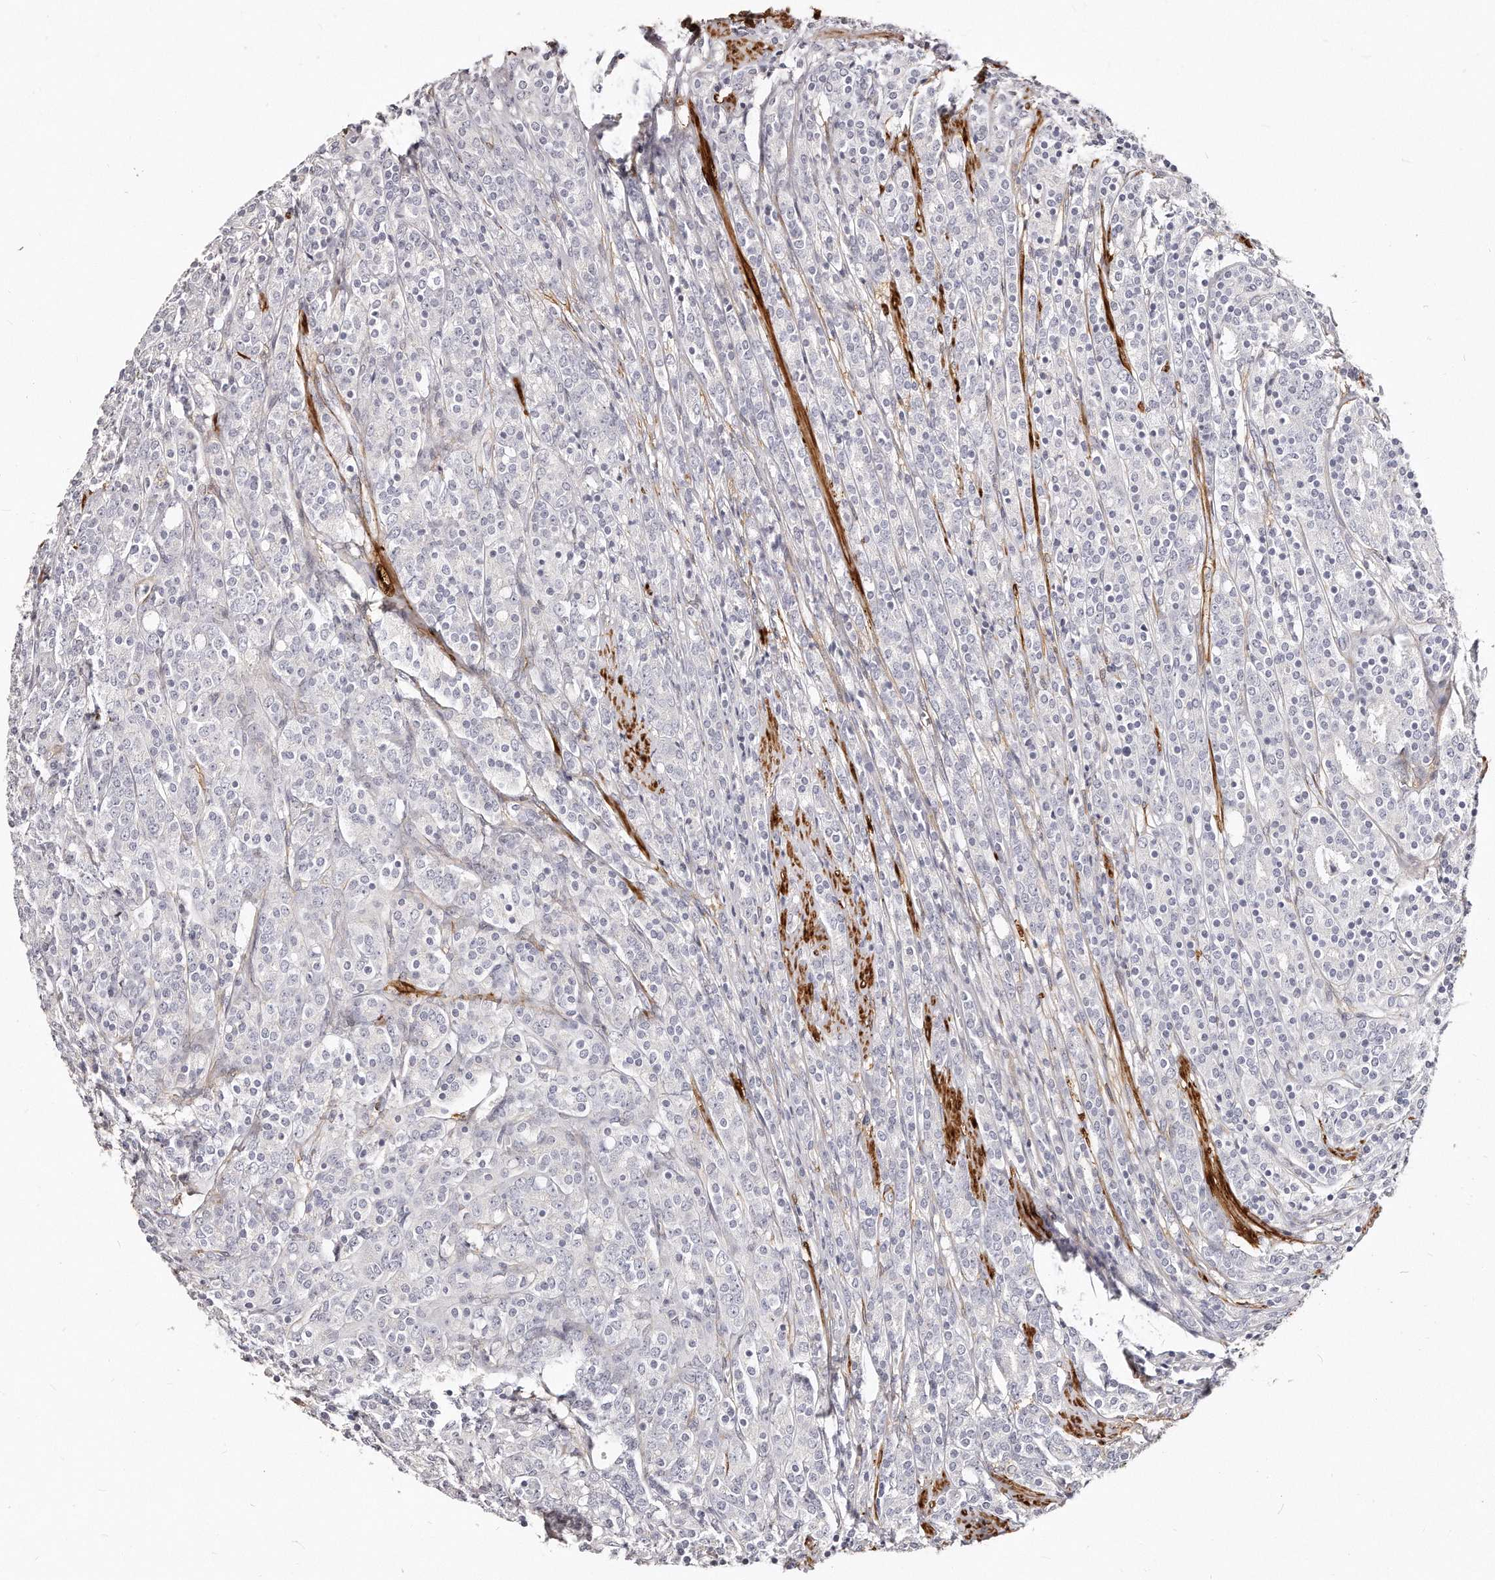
{"staining": {"intensity": "negative", "quantity": "none", "location": "none"}, "tissue": "prostate cancer", "cell_type": "Tumor cells", "image_type": "cancer", "snomed": [{"axis": "morphology", "description": "Adenocarcinoma, High grade"}, {"axis": "topography", "description": "Prostate"}], "caption": "There is no significant expression in tumor cells of prostate adenocarcinoma (high-grade). (DAB (3,3'-diaminobenzidine) IHC visualized using brightfield microscopy, high magnification).", "gene": "LMOD1", "patient": {"sex": "male", "age": 62}}